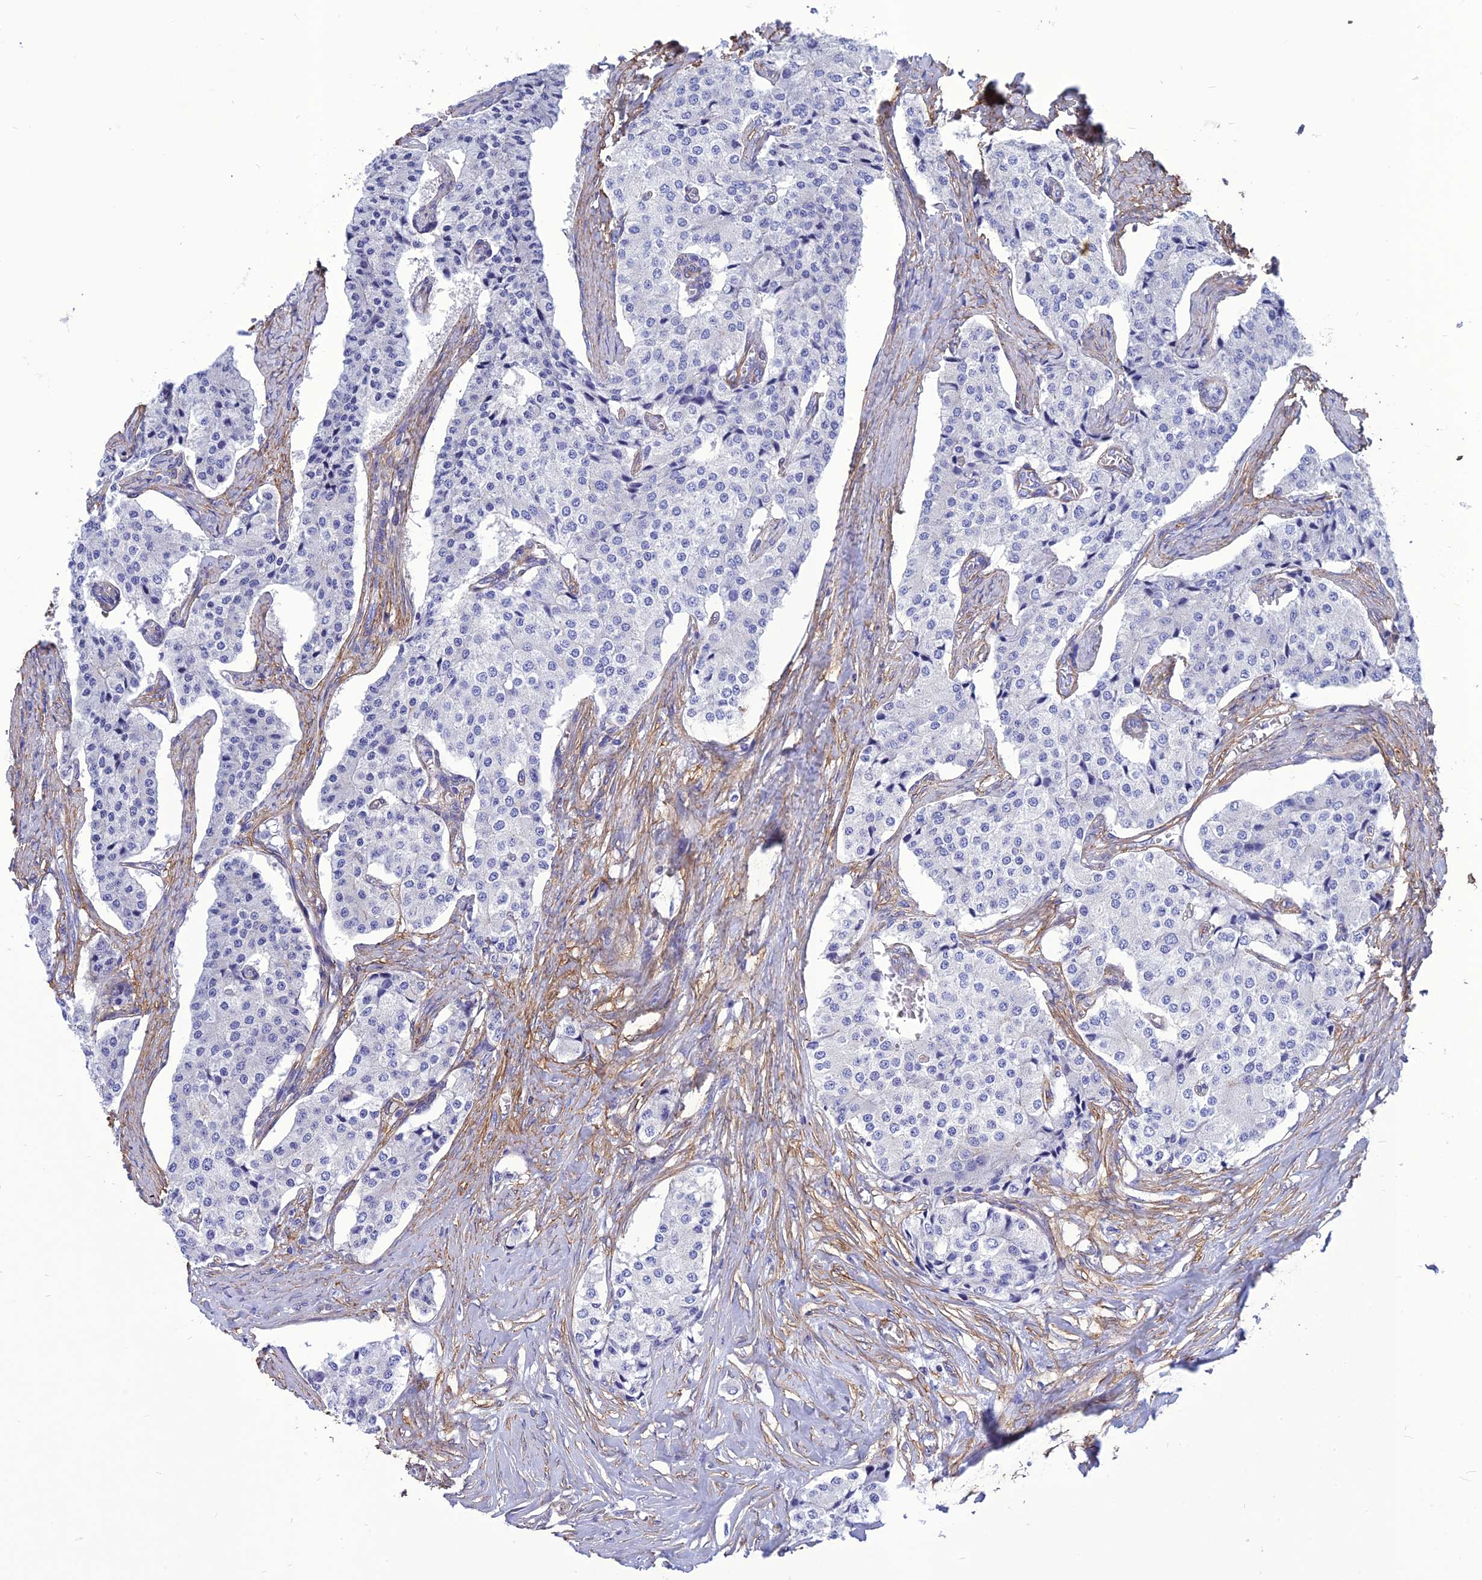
{"staining": {"intensity": "negative", "quantity": "none", "location": "none"}, "tissue": "carcinoid", "cell_type": "Tumor cells", "image_type": "cancer", "snomed": [{"axis": "morphology", "description": "Carcinoid, malignant, NOS"}, {"axis": "topography", "description": "Colon"}], "caption": "Carcinoid stained for a protein using IHC shows no positivity tumor cells.", "gene": "NKD1", "patient": {"sex": "female", "age": 52}}